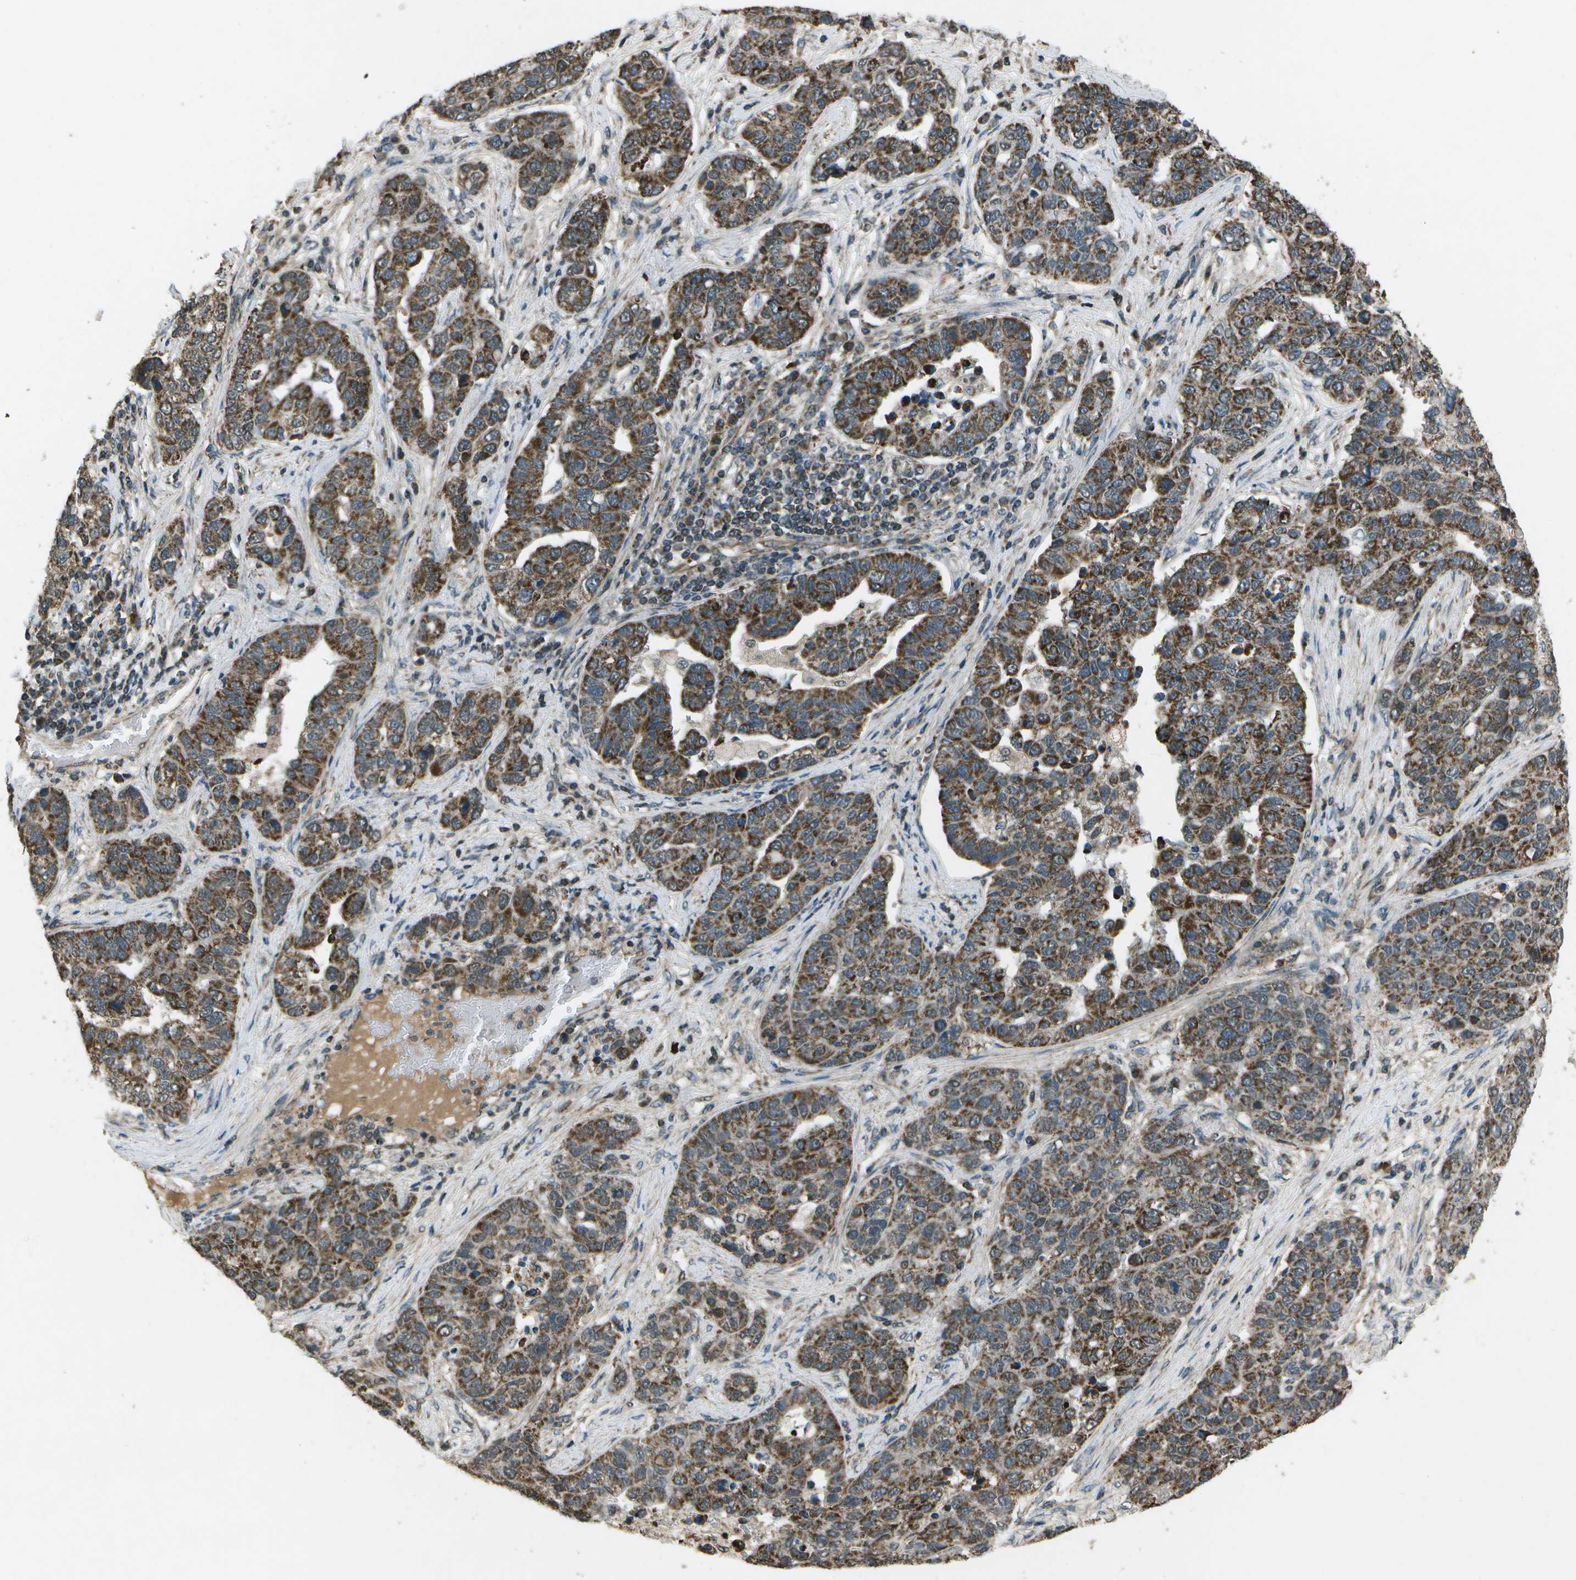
{"staining": {"intensity": "strong", "quantity": ">75%", "location": "nuclear"}, "tissue": "pancreatic cancer", "cell_type": "Tumor cells", "image_type": "cancer", "snomed": [{"axis": "morphology", "description": "Adenocarcinoma, NOS"}, {"axis": "topography", "description": "Pancreas"}], "caption": "Protein analysis of pancreatic adenocarcinoma tissue reveals strong nuclear expression in about >75% of tumor cells.", "gene": "EIF2AK1", "patient": {"sex": "female", "age": 61}}